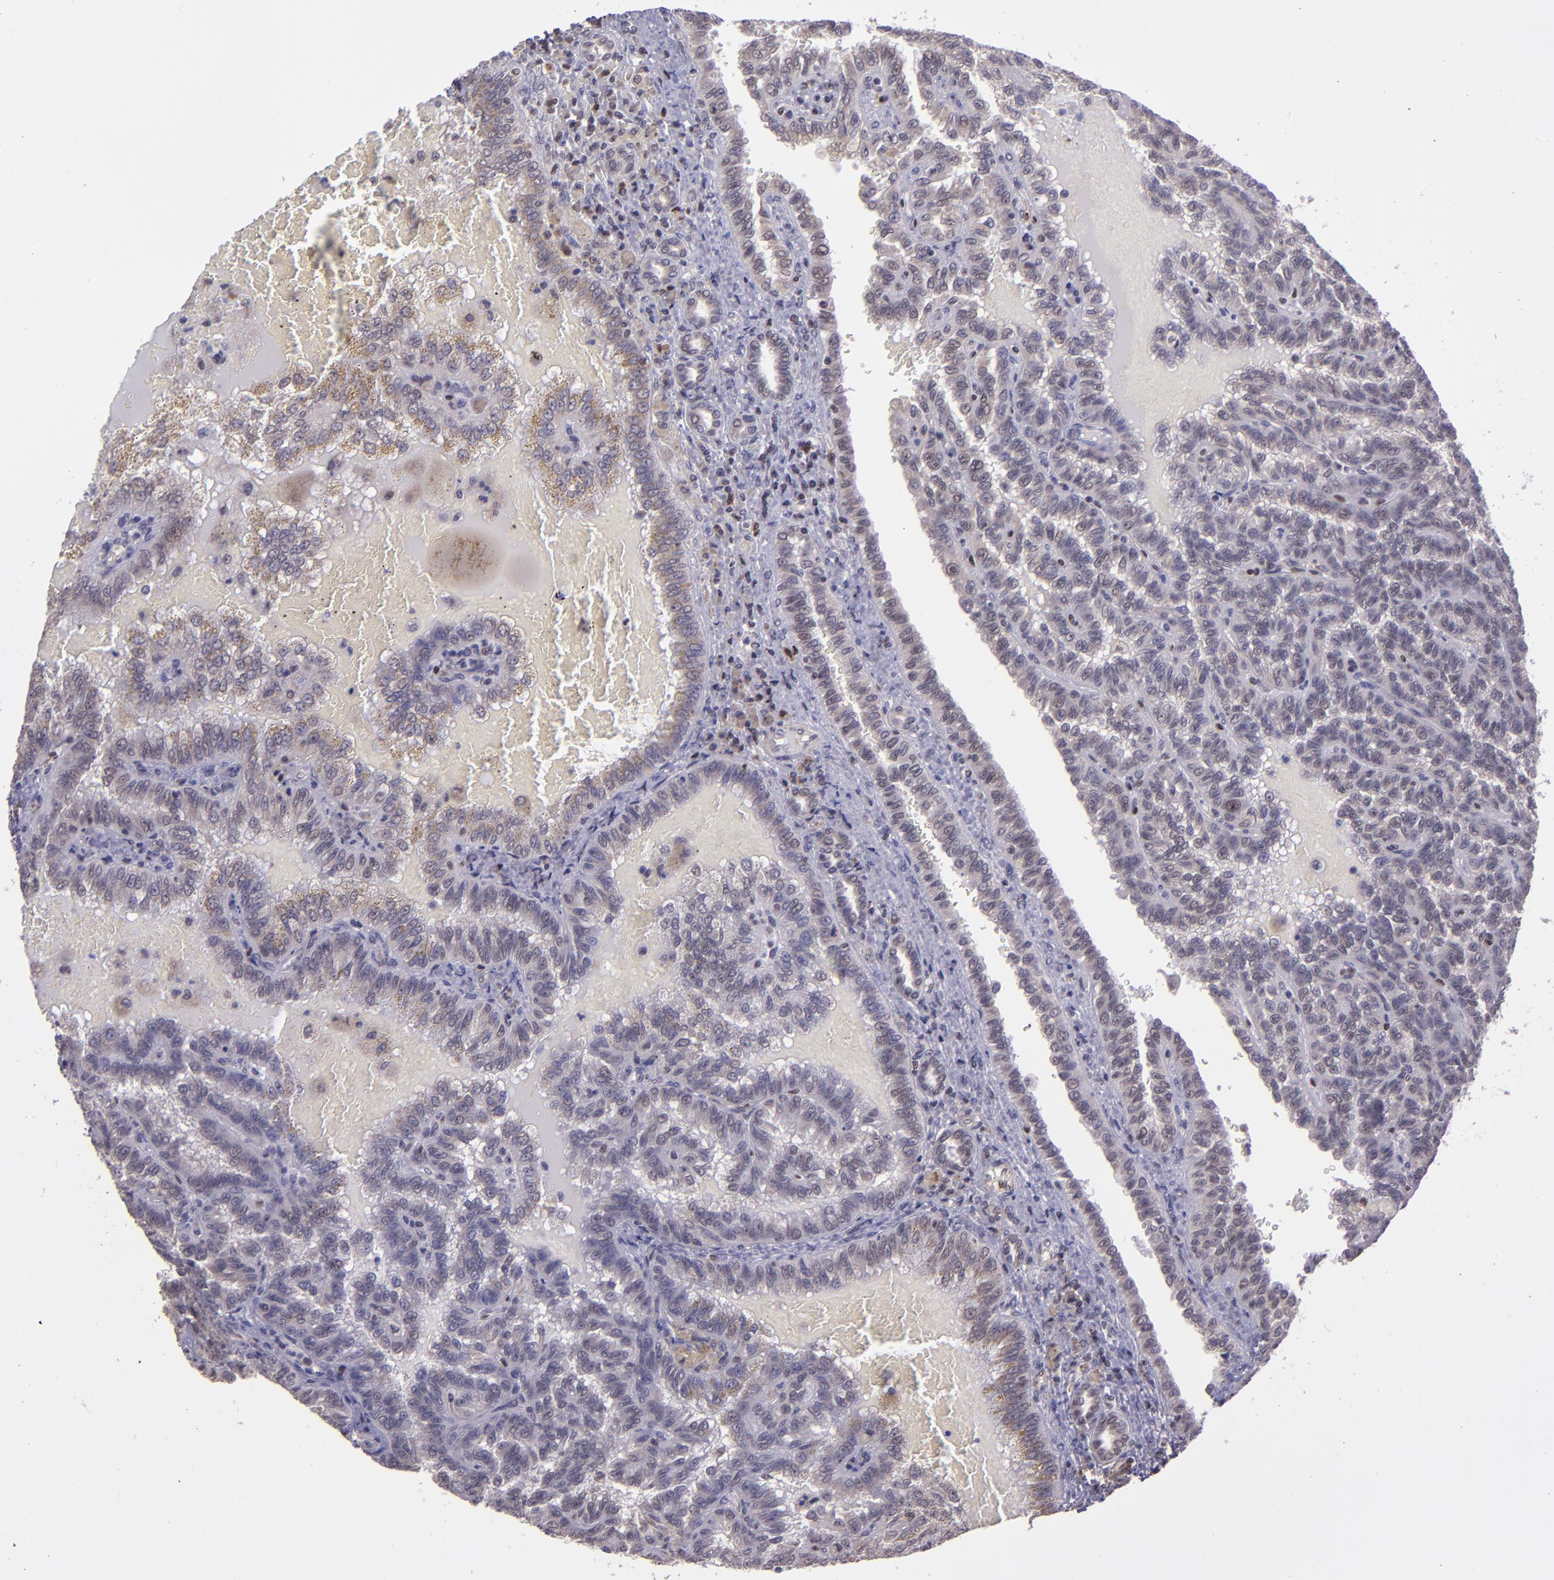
{"staining": {"intensity": "weak", "quantity": "25%-75%", "location": "cytoplasmic/membranous"}, "tissue": "renal cancer", "cell_type": "Tumor cells", "image_type": "cancer", "snomed": [{"axis": "morphology", "description": "Inflammation, NOS"}, {"axis": "morphology", "description": "Adenocarcinoma, NOS"}, {"axis": "topography", "description": "Kidney"}], "caption": "Renal cancer (adenocarcinoma) tissue shows weak cytoplasmic/membranous staining in approximately 25%-75% of tumor cells", "gene": "ELF1", "patient": {"sex": "male", "age": 68}}